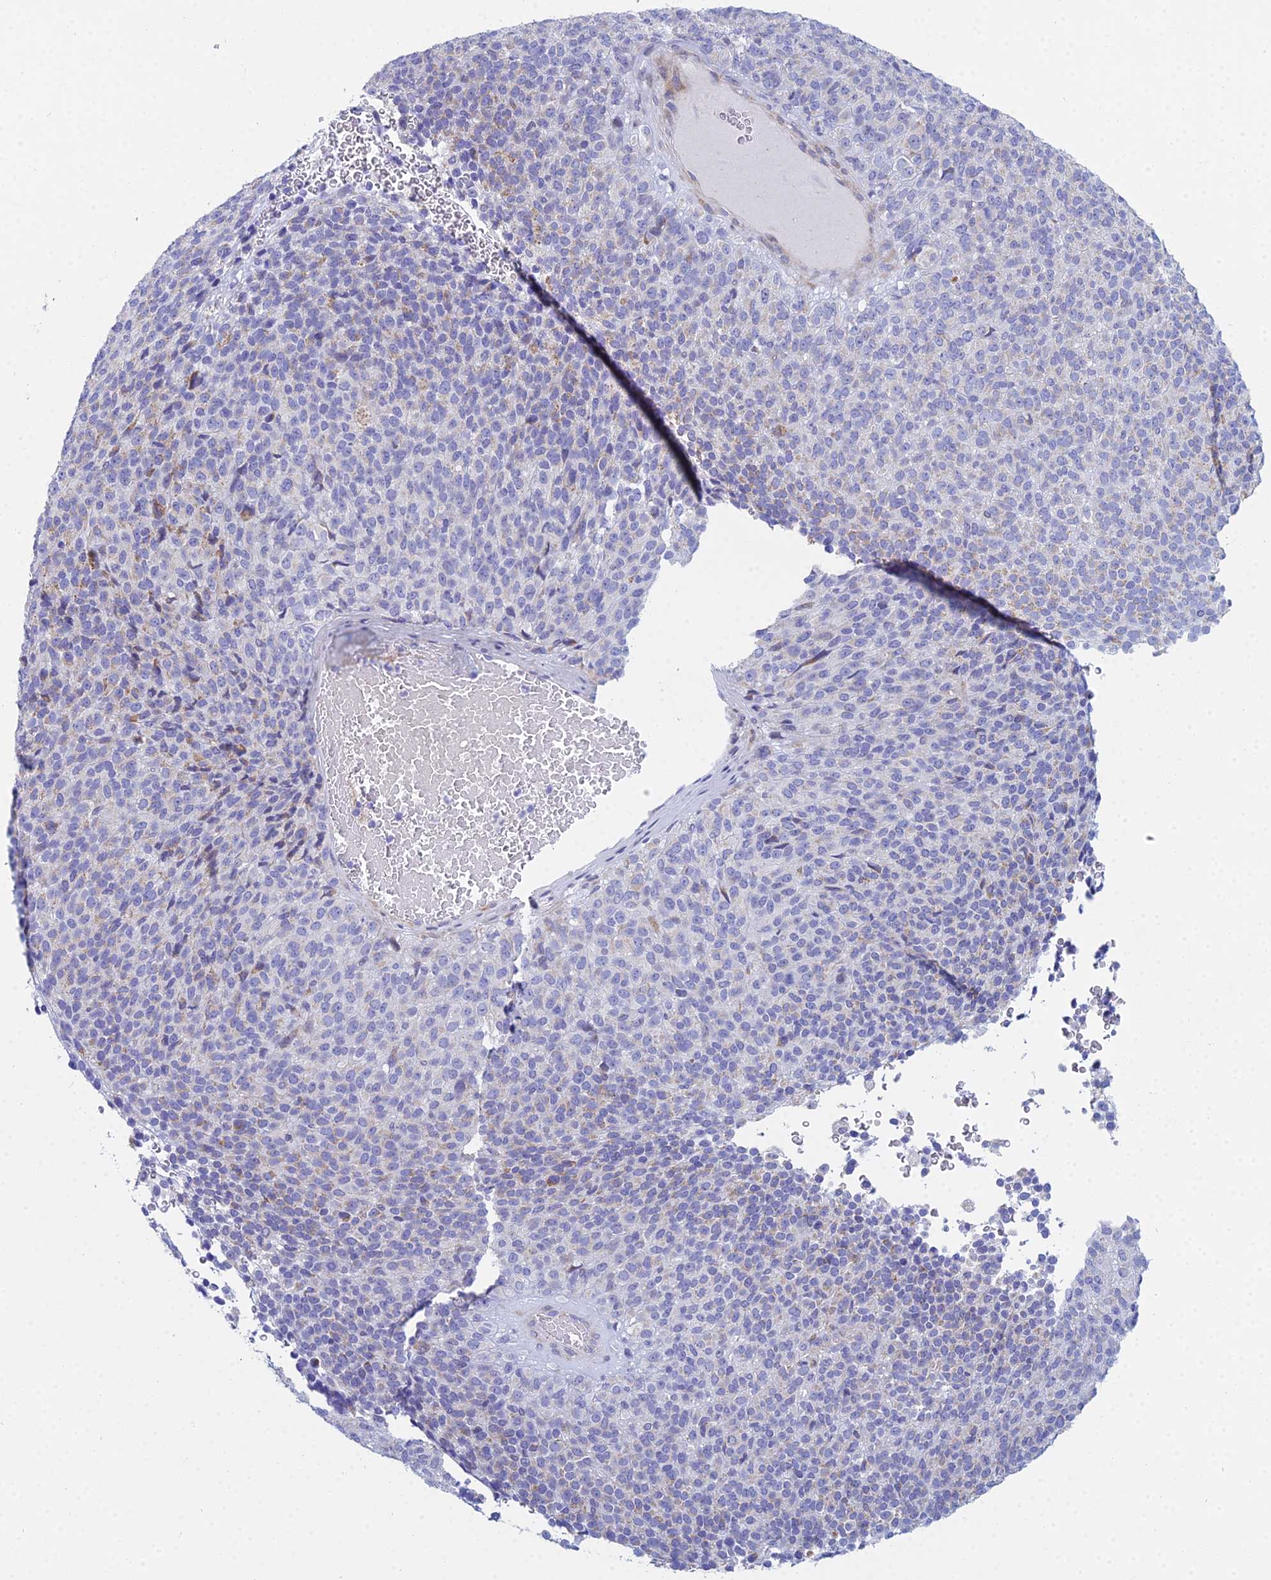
{"staining": {"intensity": "negative", "quantity": "none", "location": "none"}, "tissue": "melanoma", "cell_type": "Tumor cells", "image_type": "cancer", "snomed": [{"axis": "morphology", "description": "Malignant melanoma, Metastatic site"}, {"axis": "topography", "description": "Brain"}], "caption": "A high-resolution image shows immunohistochemistry staining of melanoma, which demonstrates no significant expression in tumor cells.", "gene": "PRR13", "patient": {"sex": "female", "age": 56}}